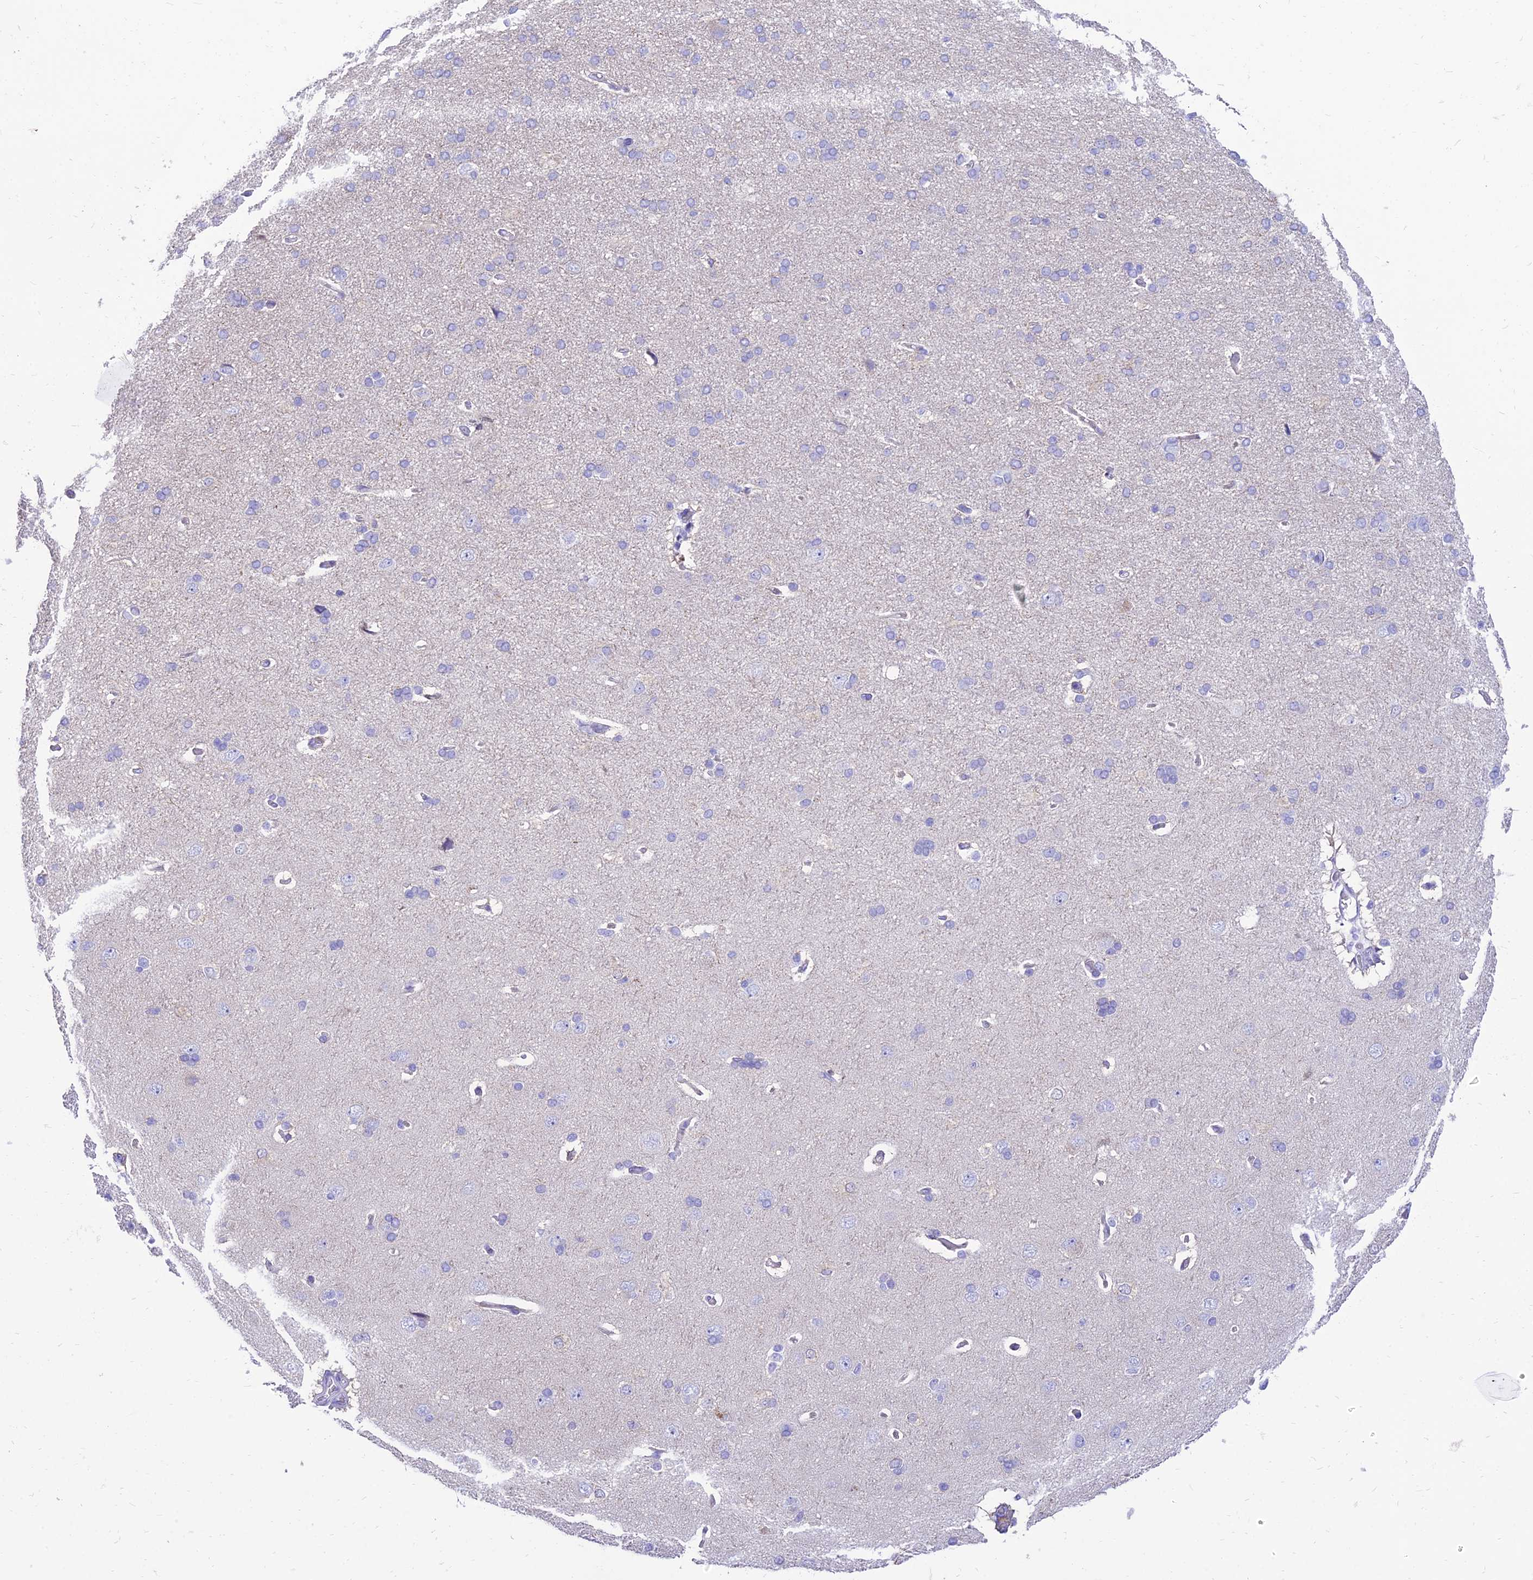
{"staining": {"intensity": "negative", "quantity": "none", "location": "none"}, "tissue": "cerebral cortex", "cell_type": "Endothelial cells", "image_type": "normal", "snomed": [{"axis": "morphology", "description": "Normal tissue, NOS"}, {"axis": "topography", "description": "Cerebral cortex"}], "caption": "An IHC photomicrograph of benign cerebral cortex is shown. There is no staining in endothelial cells of cerebral cortex. (DAB (3,3'-diaminobenzidine) IHC with hematoxylin counter stain).", "gene": "TAC3", "patient": {"sex": "male", "age": 62}}